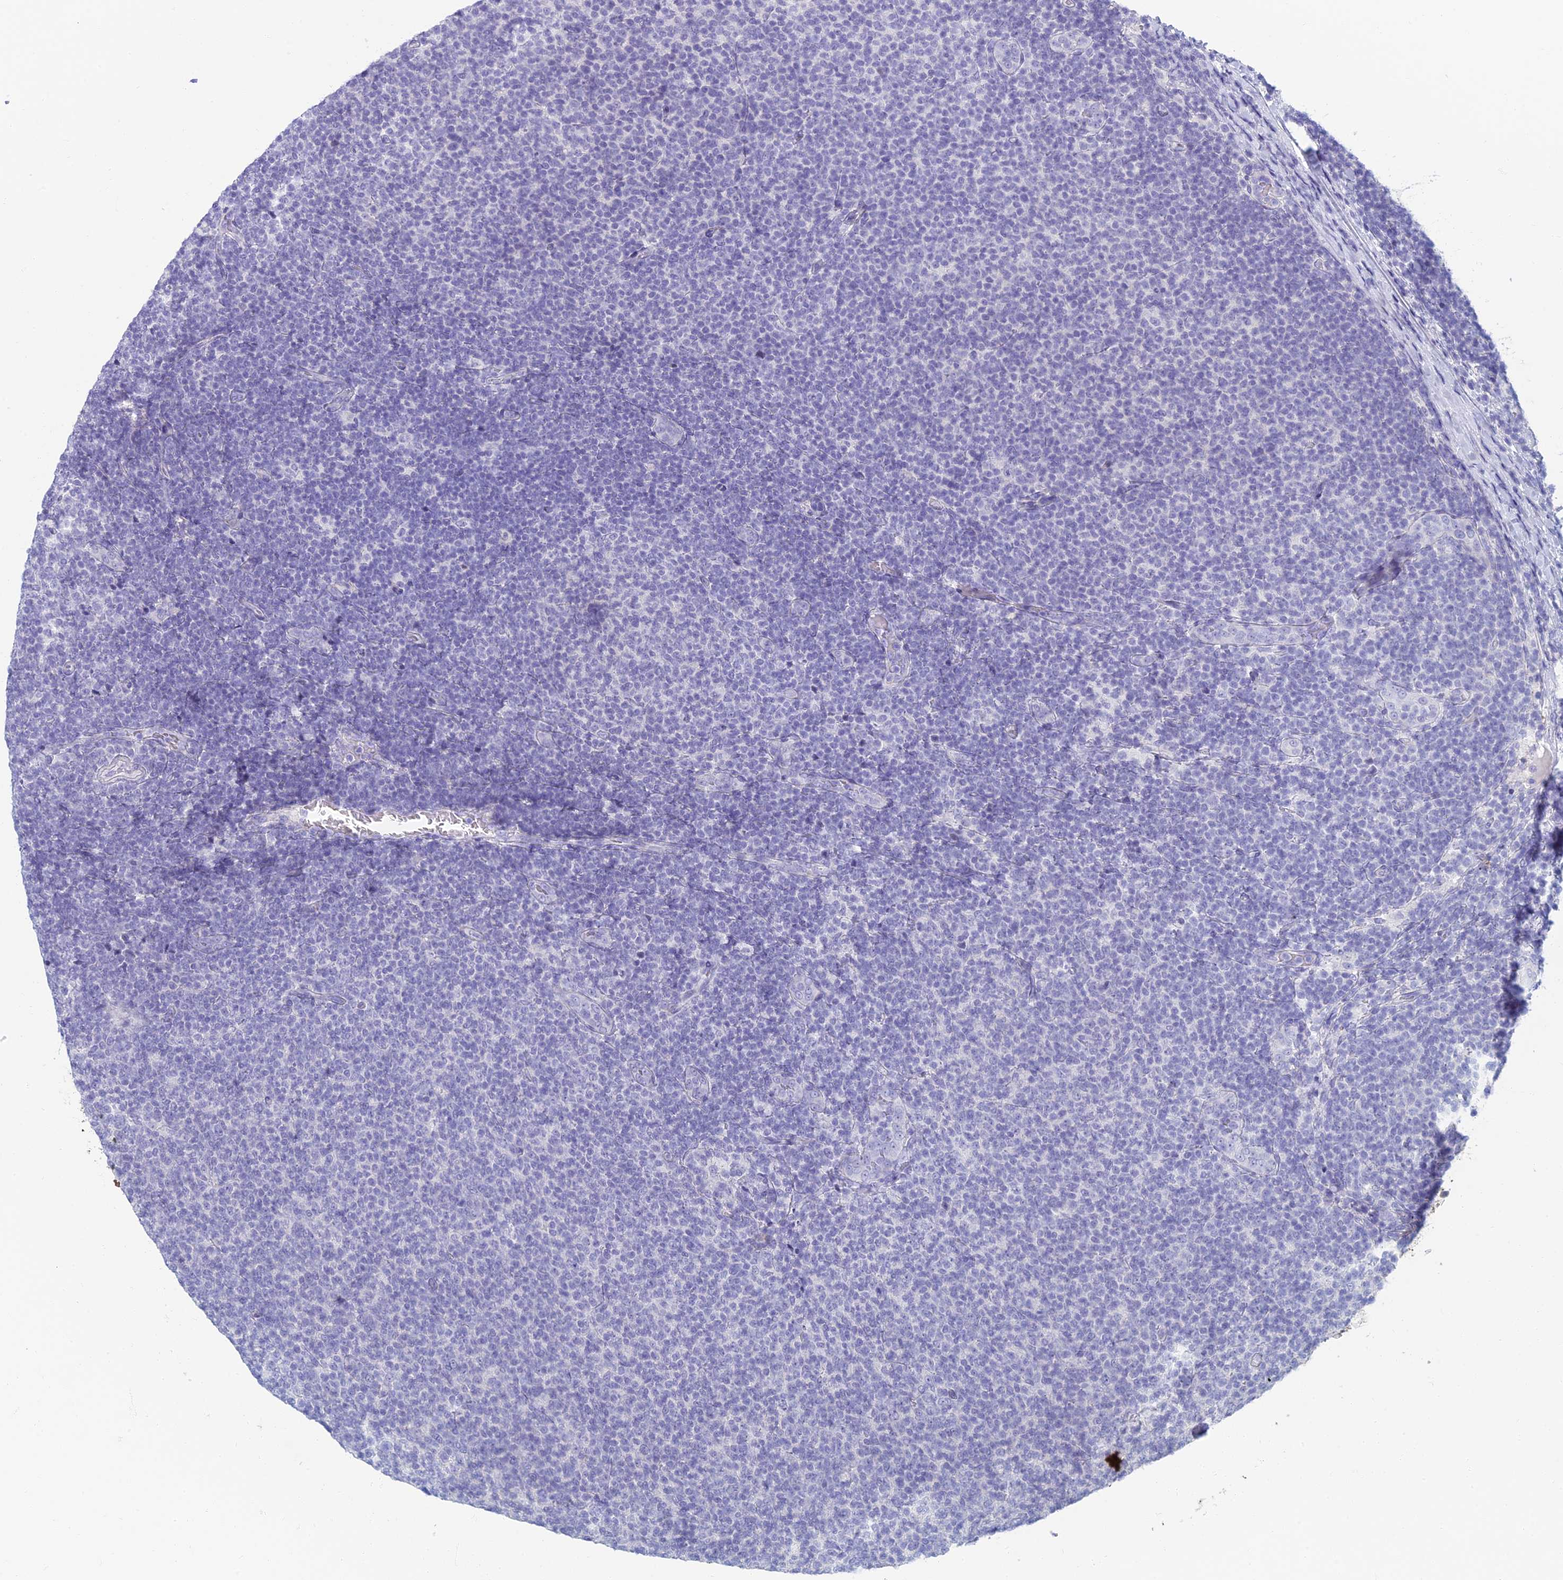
{"staining": {"intensity": "negative", "quantity": "none", "location": "none"}, "tissue": "lymphoma", "cell_type": "Tumor cells", "image_type": "cancer", "snomed": [{"axis": "morphology", "description": "Malignant lymphoma, non-Hodgkin's type, Low grade"}, {"axis": "topography", "description": "Lymph node"}], "caption": "An image of human low-grade malignant lymphoma, non-Hodgkin's type is negative for staining in tumor cells.", "gene": "NEURL1", "patient": {"sex": "male", "age": 66}}